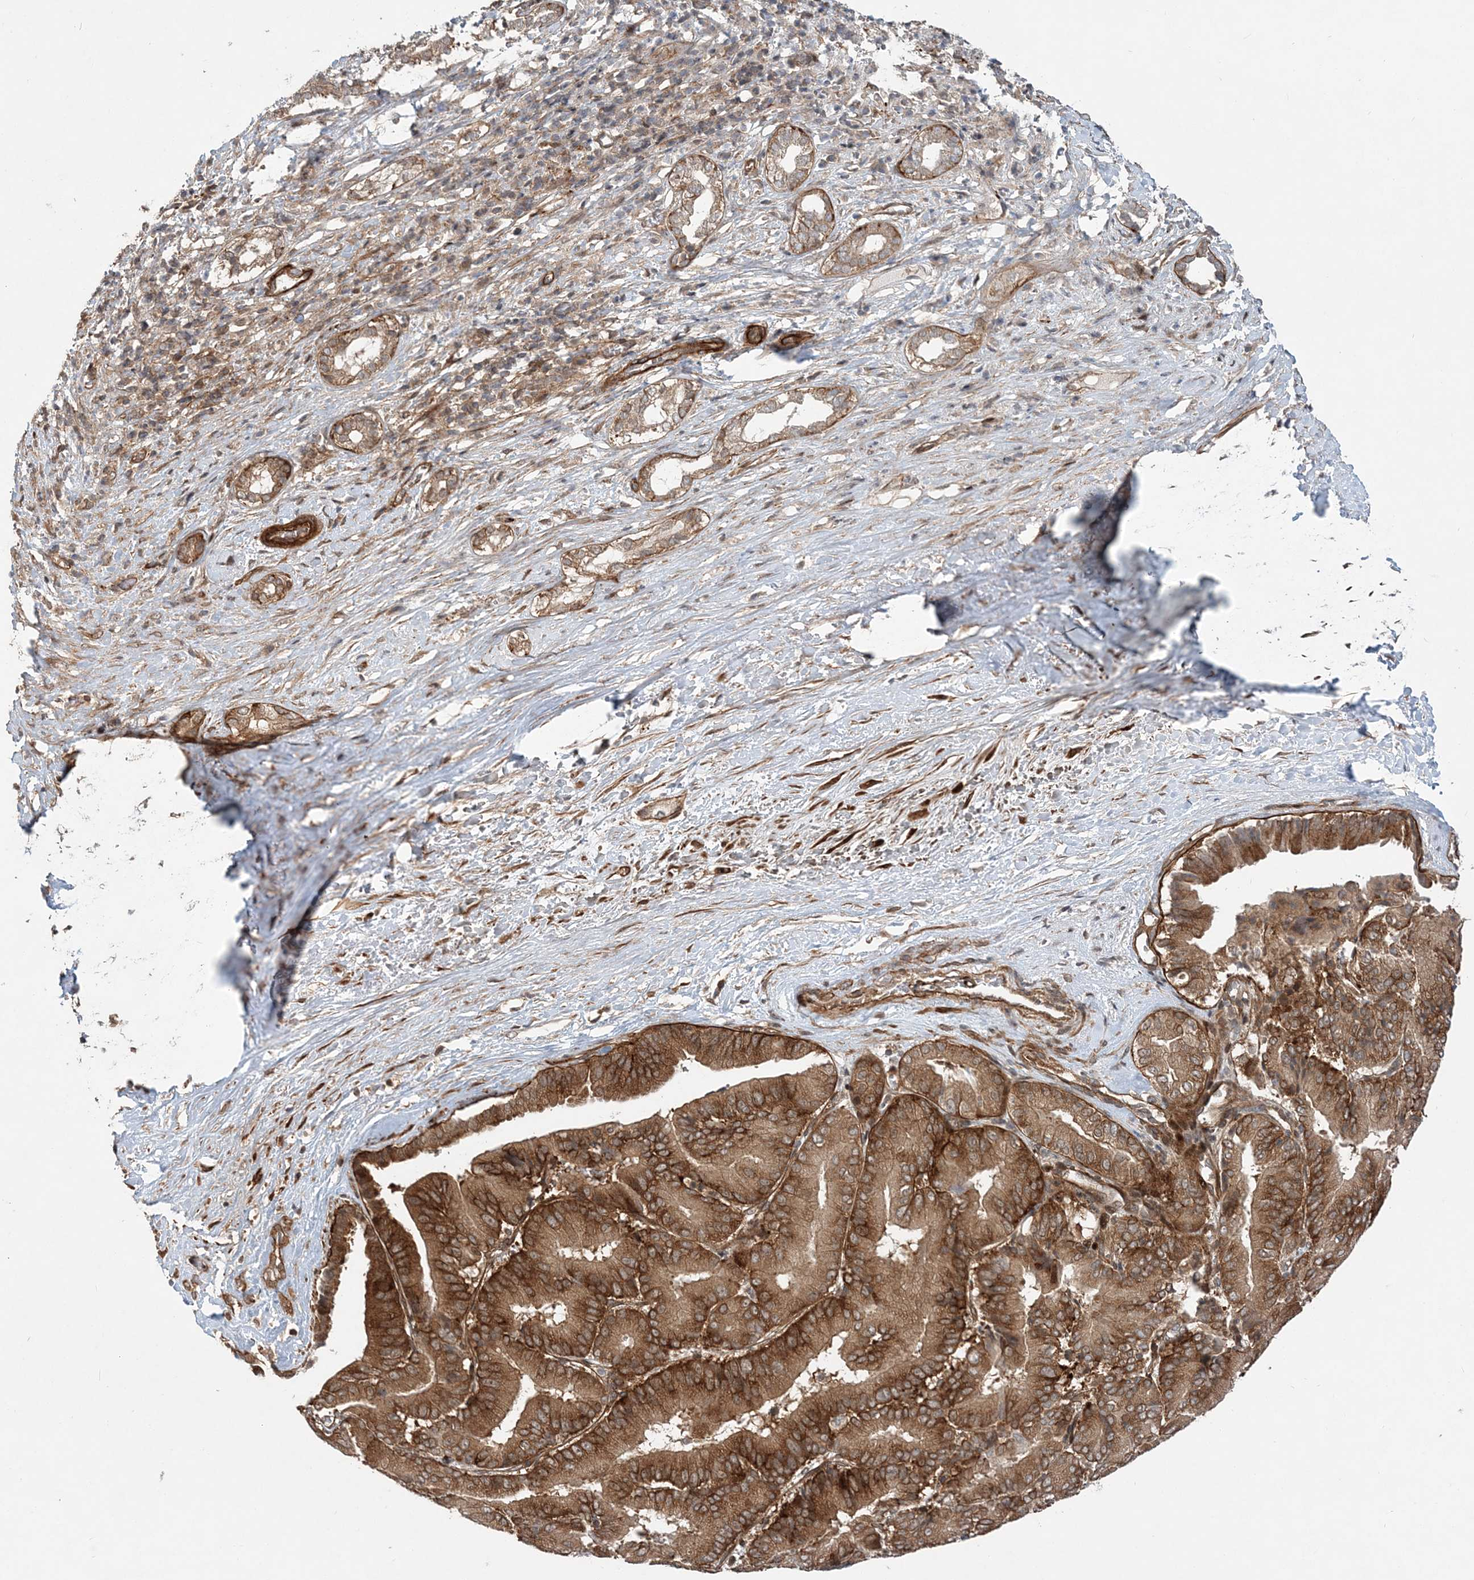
{"staining": {"intensity": "strong", "quantity": ">75%", "location": "cytoplasmic/membranous"}, "tissue": "liver cancer", "cell_type": "Tumor cells", "image_type": "cancer", "snomed": [{"axis": "morphology", "description": "Cholangiocarcinoma"}, {"axis": "topography", "description": "Liver"}], "caption": "Immunohistochemical staining of human cholangiocarcinoma (liver) shows high levels of strong cytoplasmic/membranous staining in about >75% of tumor cells.", "gene": "GEMIN5", "patient": {"sex": "female", "age": 75}}